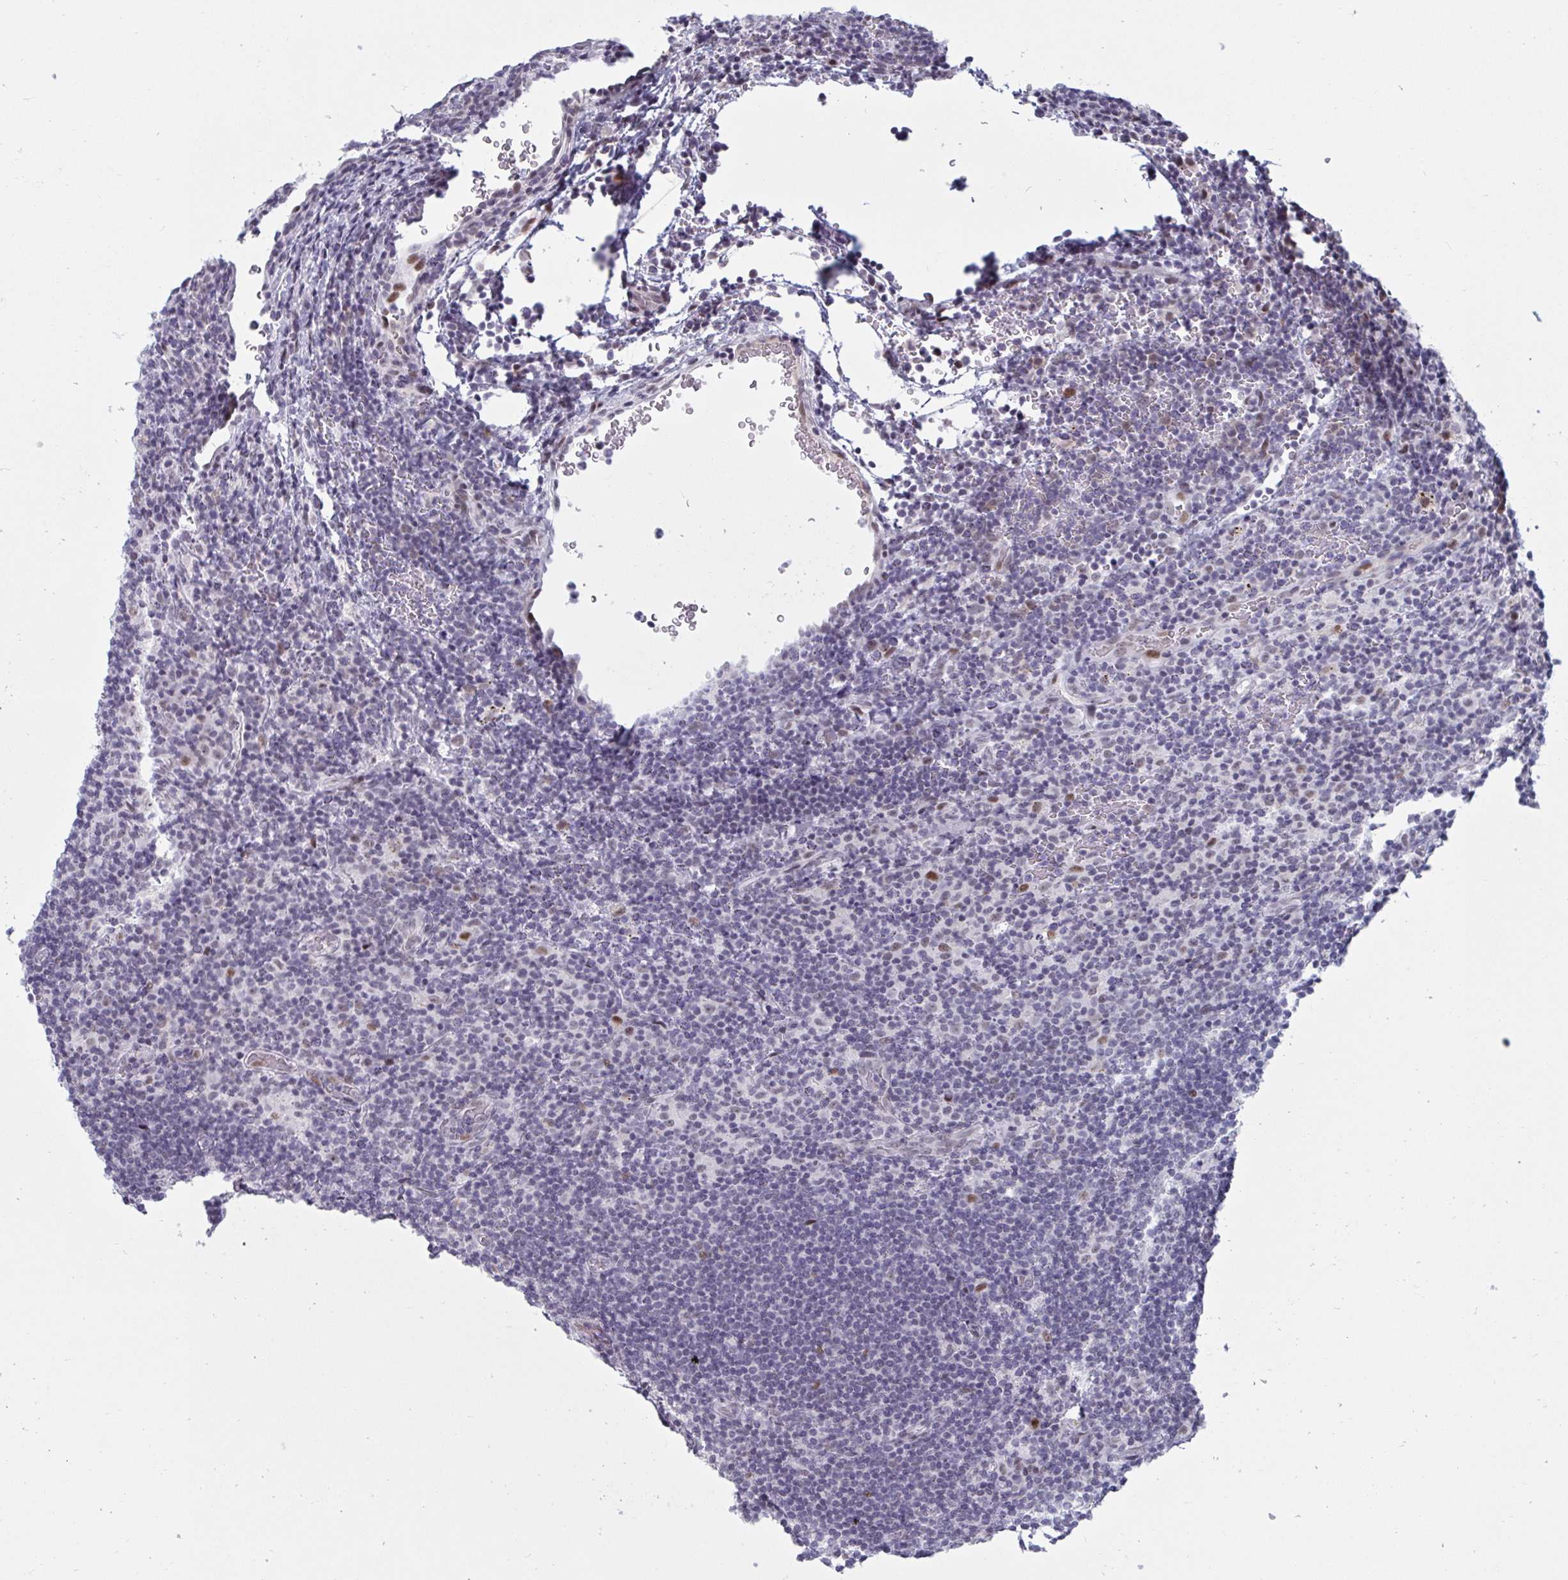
{"staining": {"intensity": "negative", "quantity": "none", "location": "none"}, "tissue": "lymphoma", "cell_type": "Tumor cells", "image_type": "cancer", "snomed": [{"axis": "morphology", "description": "Hodgkin's disease, NOS"}, {"axis": "topography", "description": "Lymph node"}], "caption": "Human lymphoma stained for a protein using IHC shows no positivity in tumor cells.", "gene": "HSD17B6", "patient": {"sex": "female", "age": 57}}